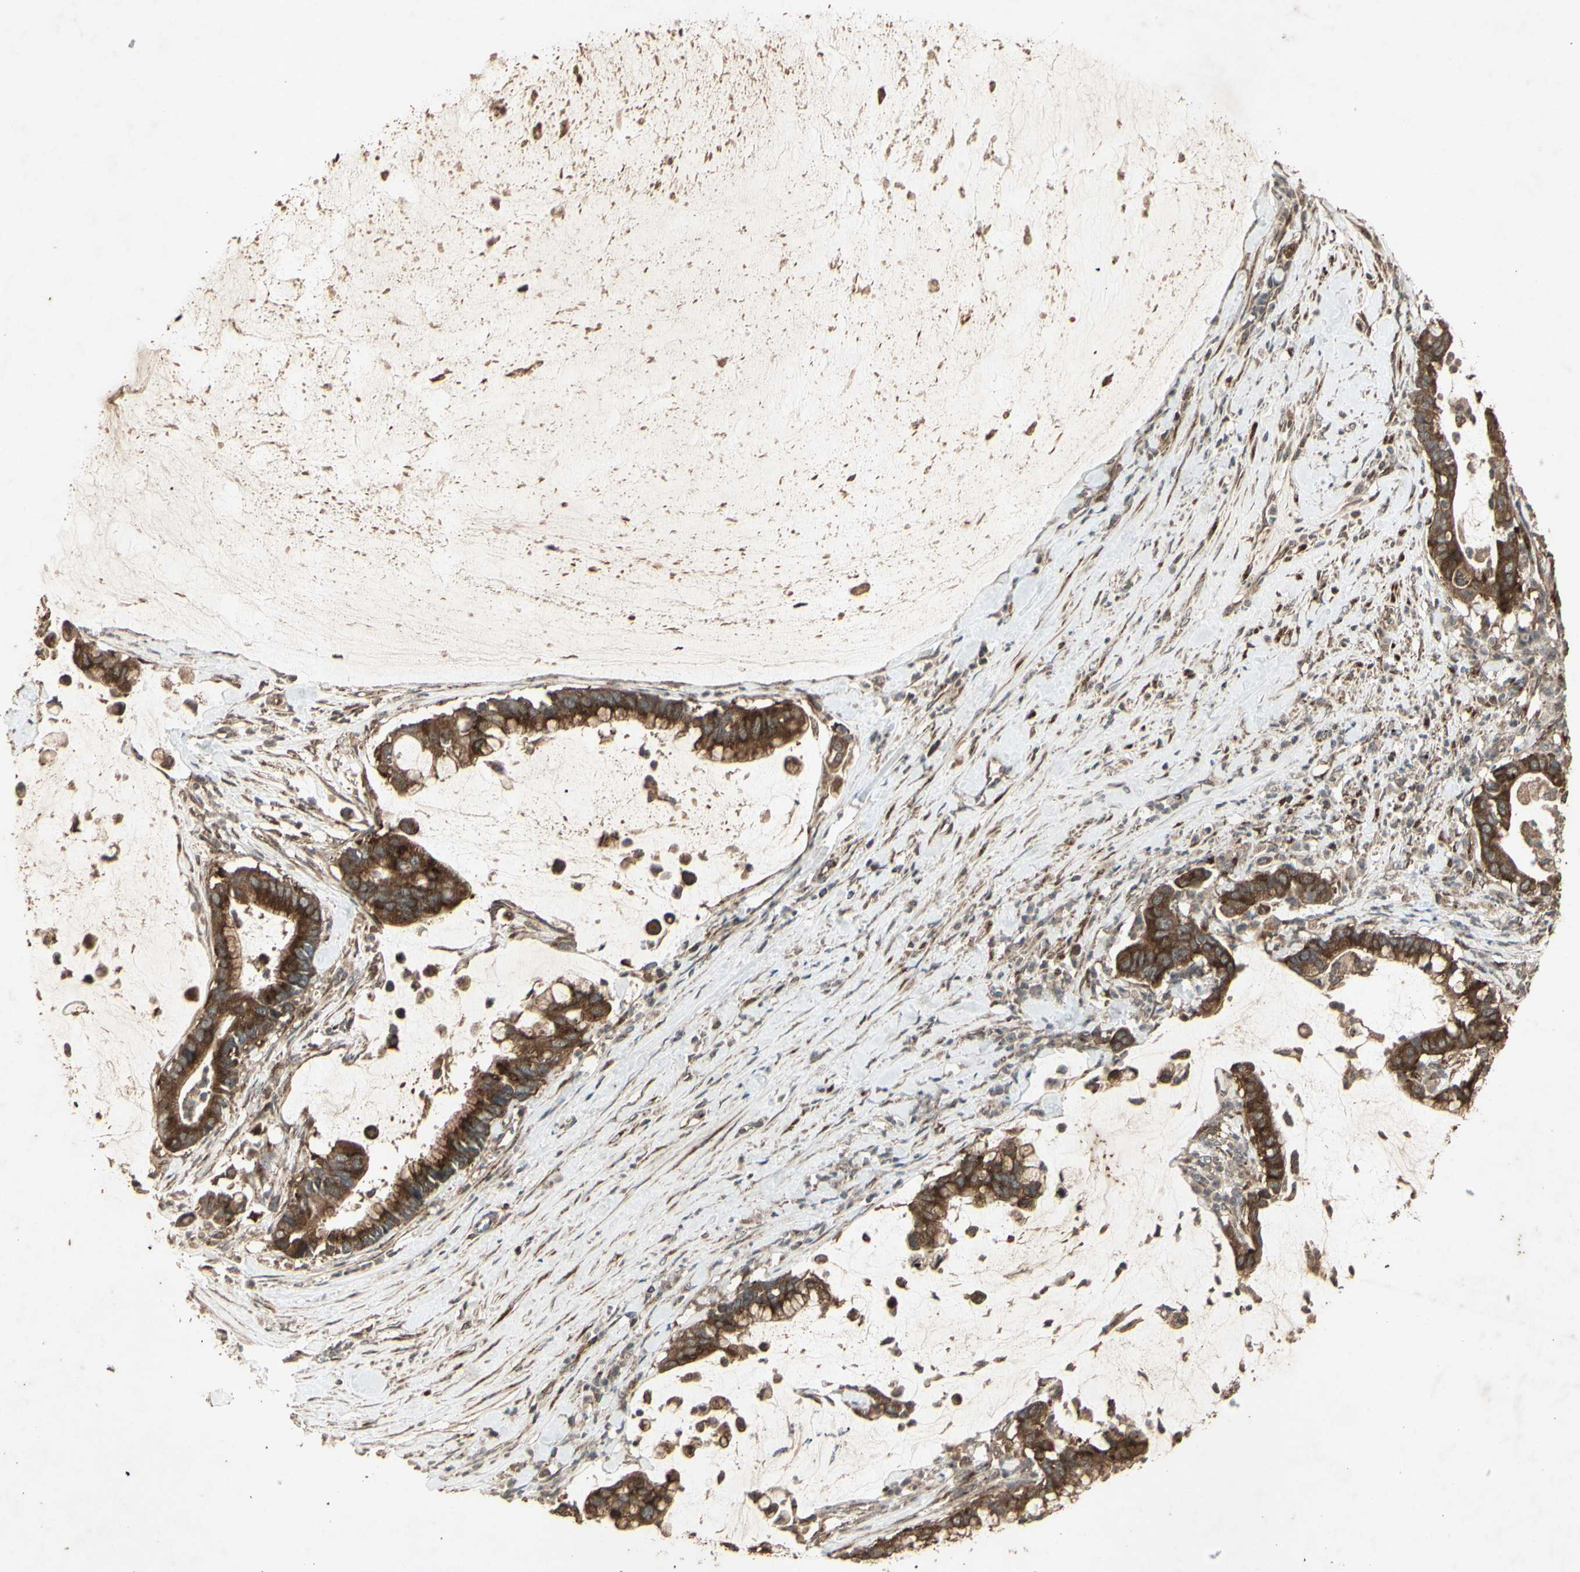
{"staining": {"intensity": "strong", "quantity": ">75%", "location": "cytoplasmic/membranous"}, "tissue": "pancreatic cancer", "cell_type": "Tumor cells", "image_type": "cancer", "snomed": [{"axis": "morphology", "description": "Adenocarcinoma, NOS"}, {"axis": "topography", "description": "Pancreas"}], "caption": "Pancreatic cancer tissue reveals strong cytoplasmic/membranous positivity in about >75% of tumor cells", "gene": "AP1G1", "patient": {"sex": "male", "age": 41}}